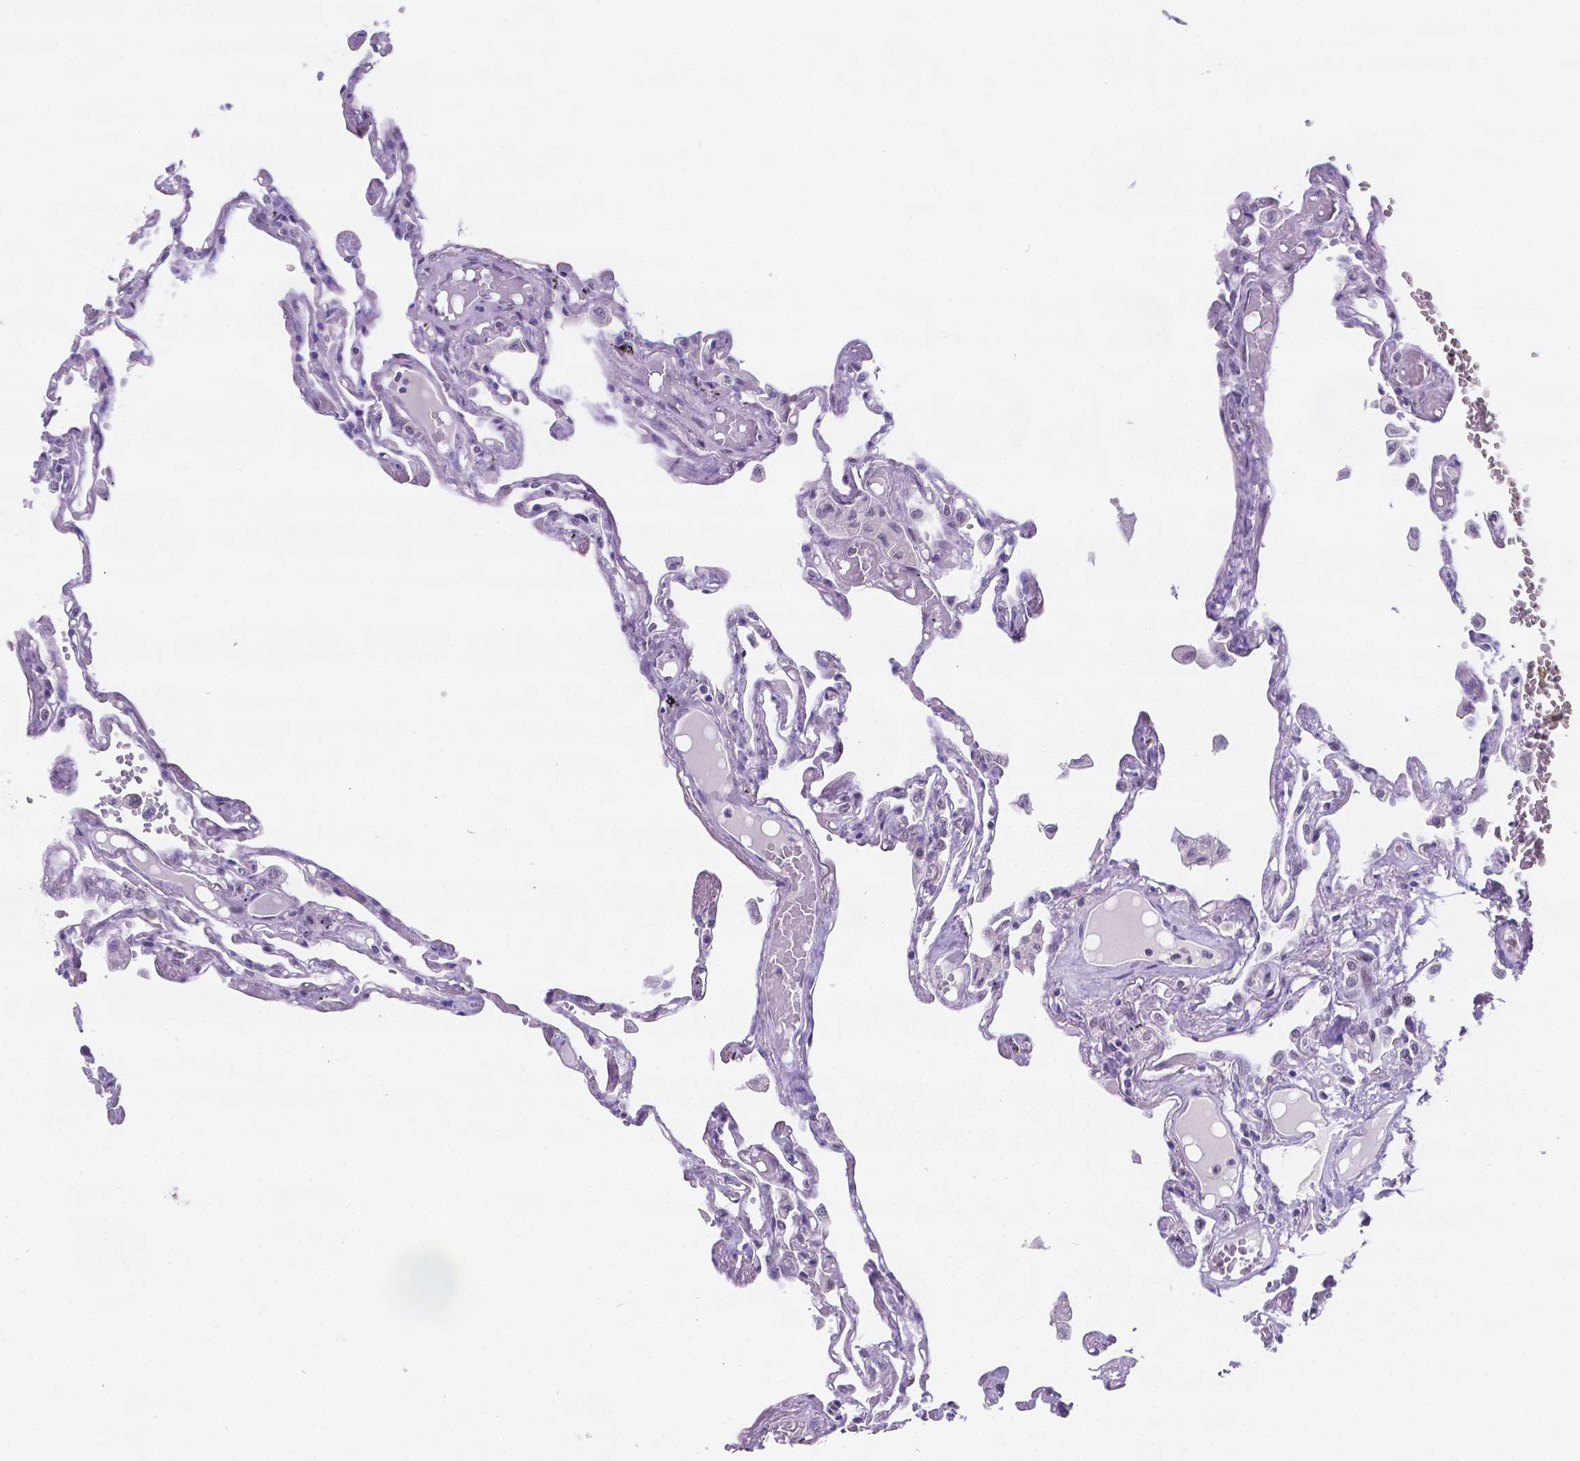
{"staining": {"intensity": "negative", "quantity": "none", "location": "none"}, "tissue": "lung", "cell_type": "Alveolar cells", "image_type": "normal", "snomed": [{"axis": "morphology", "description": "Normal tissue, NOS"}, {"axis": "morphology", "description": "Adenocarcinoma, NOS"}, {"axis": "topography", "description": "Cartilage tissue"}, {"axis": "topography", "description": "Lung"}], "caption": "Immunohistochemistry (IHC) of normal lung shows no expression in alveolar cells. Nuclei are stained in blue.", "gene": "MEF2C", "patient": {"sex": "female", "age": 67}}